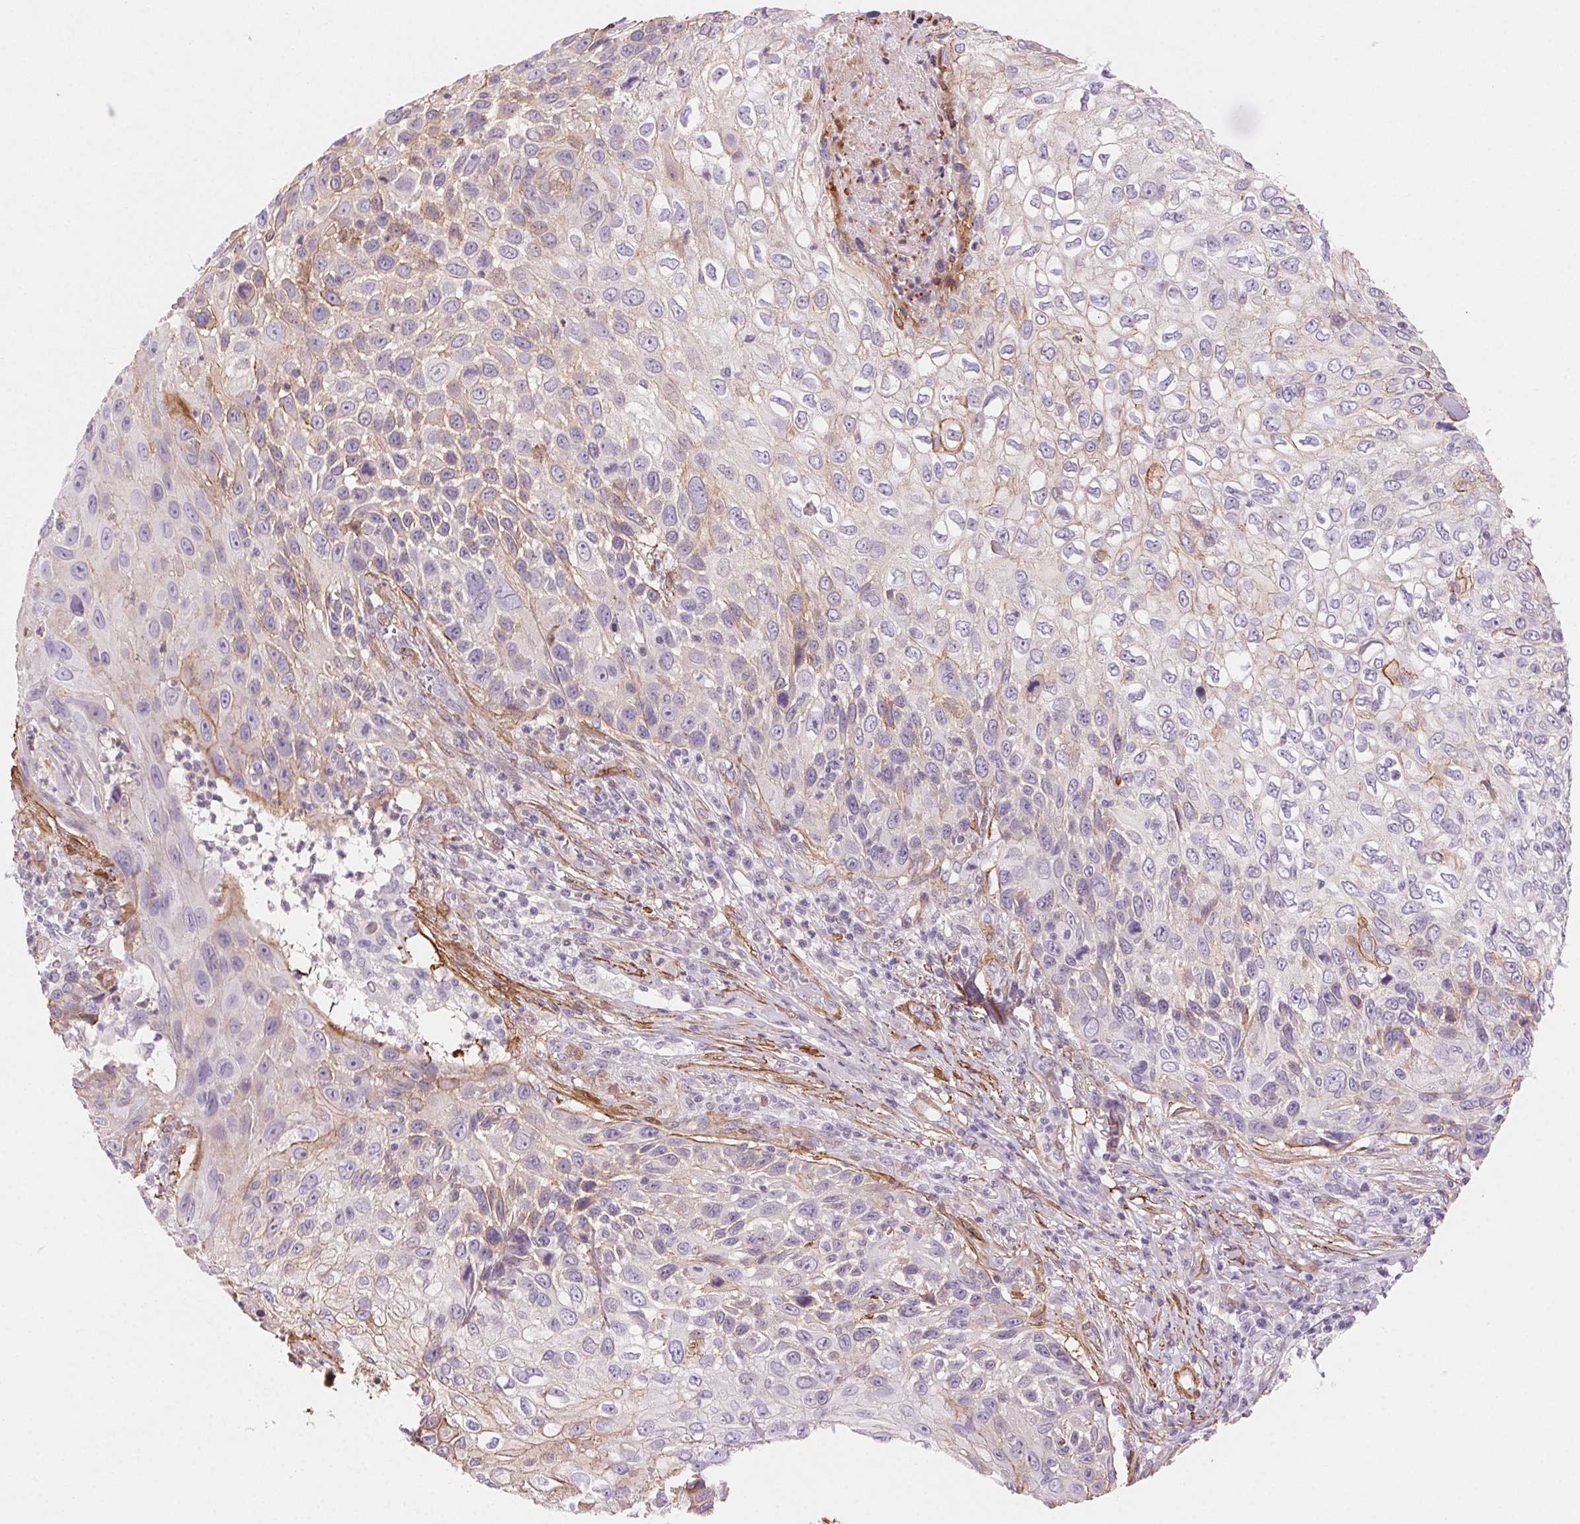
{"staining": {"intensity": "weak", "quantity": "<25%", "location": "cytoplasmic/membranous"}, "tissue": "skin cancer", "cell_type": "Tumor cells", "image_type": "cancer", "snomed": [{"axis": "morphology", "description": "Squamous cell carcinoma, NOS"}, {"axis": "topography", "description": "Skin"}], "caption": "IHC image of neoplastic tissue: skin cancer (squamous cell carcinoma) stained with DAB demonstrates no significant protein positivity in tumor cells.", "gene": "GPX8", "patient": {"sex": "male", "age": 92}}